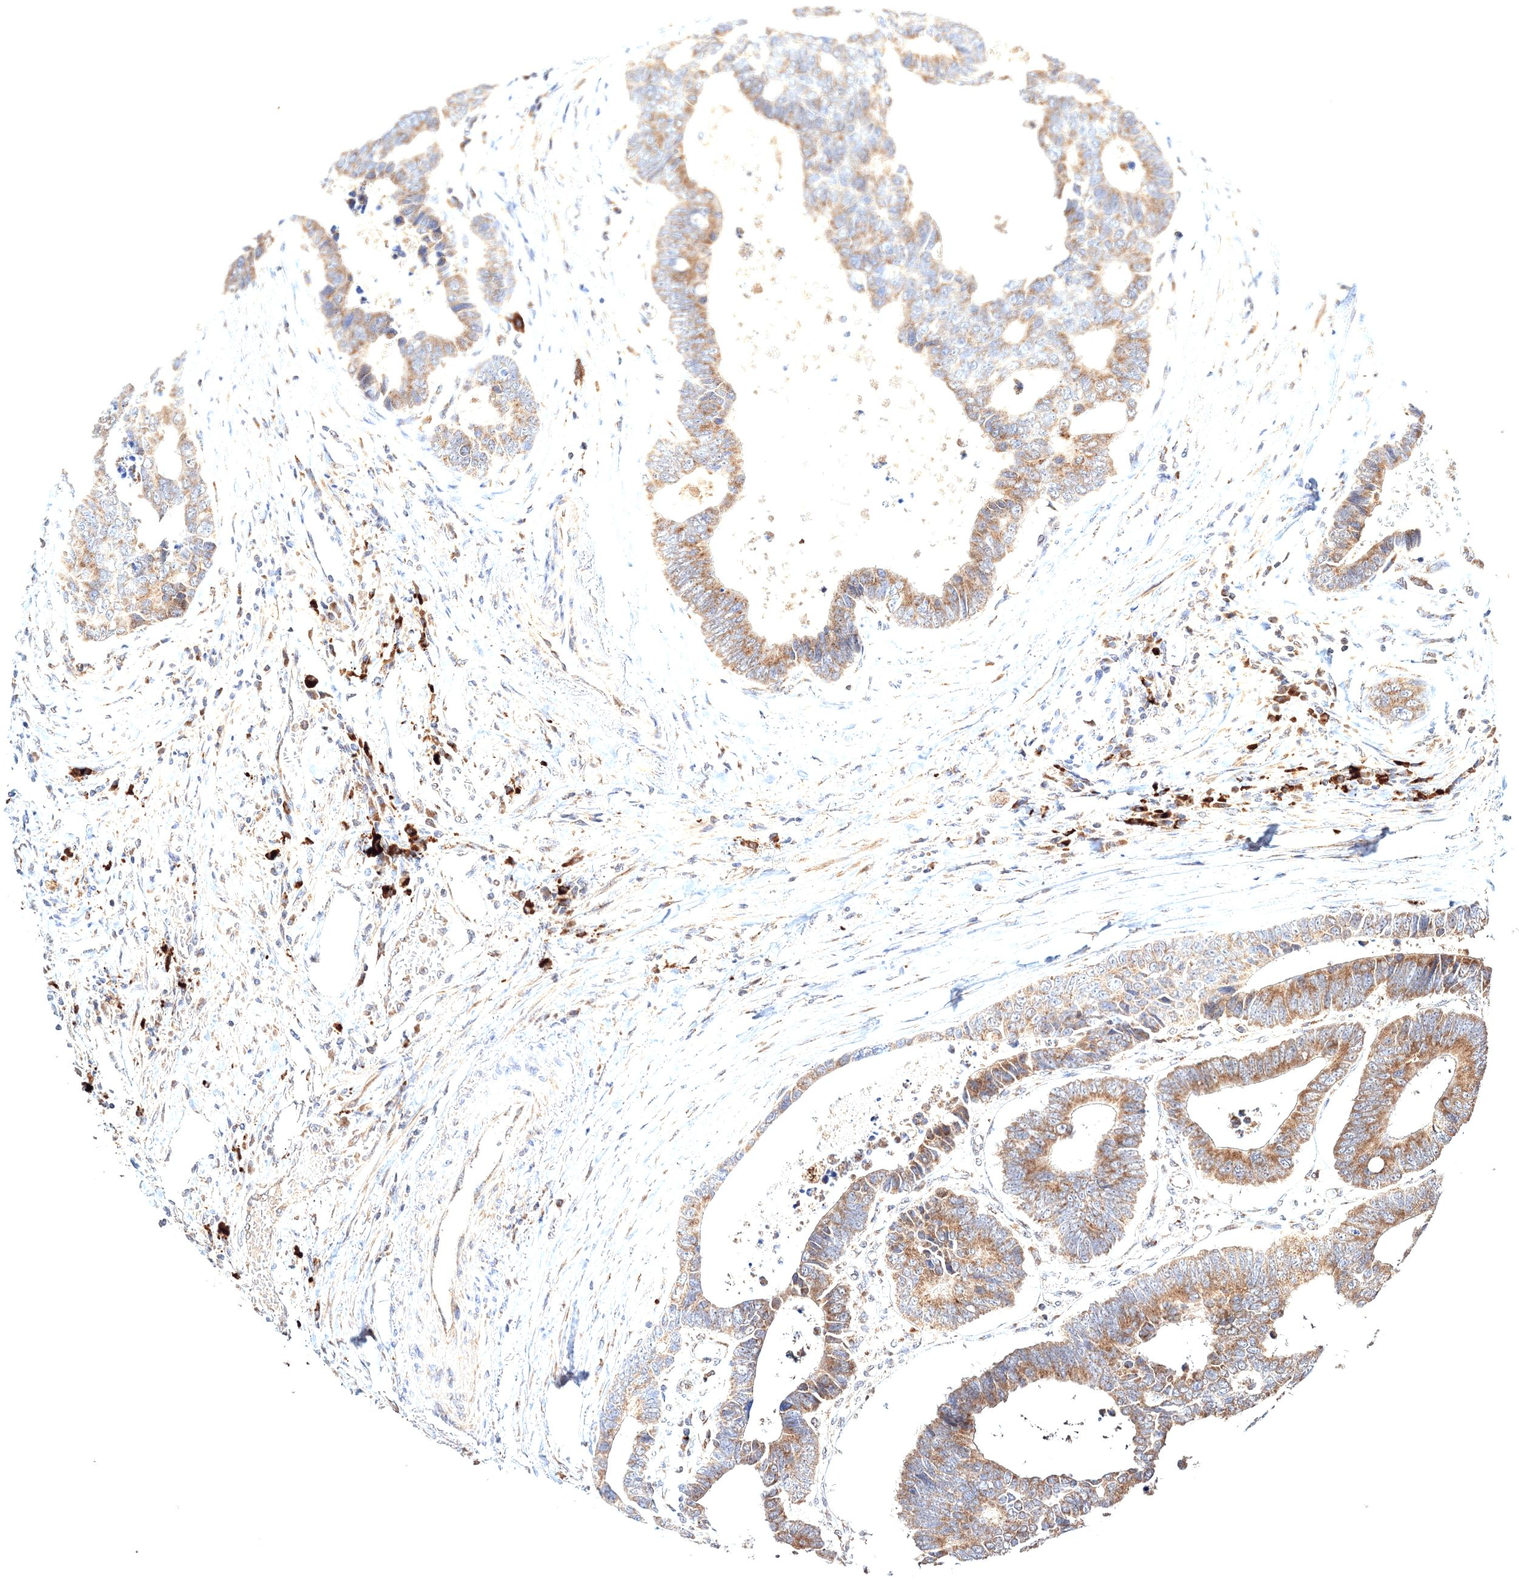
{"staining": {"intensity": "moderate", "quantity": ">75%", "location": "cytoplasmic/membranous"}, "tissue": "colorectal cancer", "cell_type": "Tumor cells", "image_type": "cancer", "snomed": [{"axis": "morphology", "description": "Adenocarcinoma, NOS"}, {"axis": "topography", "description": "Rectum"}], "caption": "Colorectal cancer (adenocarcinoma) stained with DAB immunohistochemistry shows medium levels of moderate cytoplasmic/membranous staining in approximately >75% of tumor cells.", "gene": "PEX13", "patient": {"sex": "male", "age": 84}}